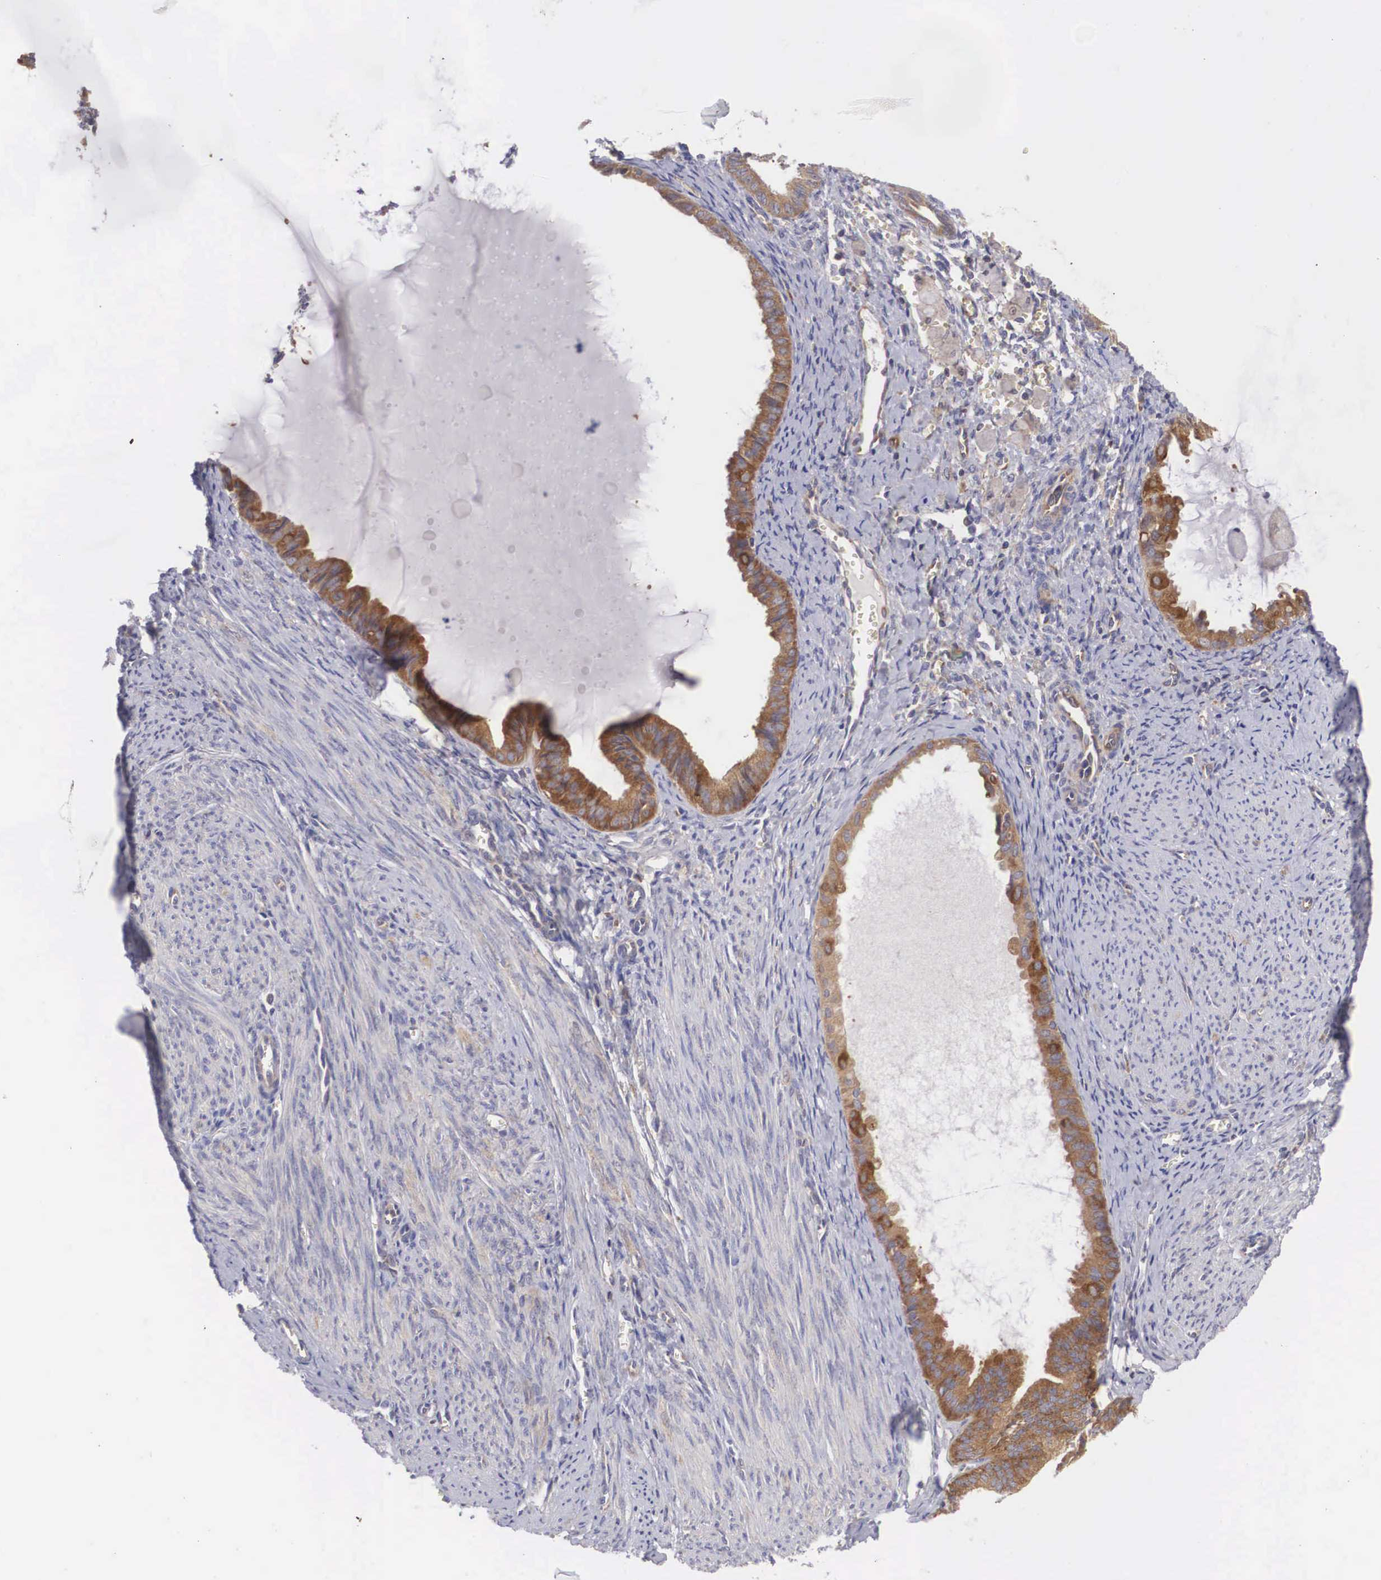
{"staining": {"intensity": "moderate", "quantity": ">75%", "location": "cytoplasmic/membranous"}, "tissue": "endometrial cancer", "cell_type": "Tumor cells", "image_type": "cancer", "snomed": [{"axis": "morphology", "description": "Adenocarcinoma, NOS"}, {"axis": "topography", "description": "Endometrium"}], "caption": "Moderate cytoplasmic/membranous positivity for a protein is identified in about >75% of tumor cells of endometrial adenocarcinoma using IHC.", "gene": "GRIPAP1", "patient": {"sex": "female", "age": 75}}